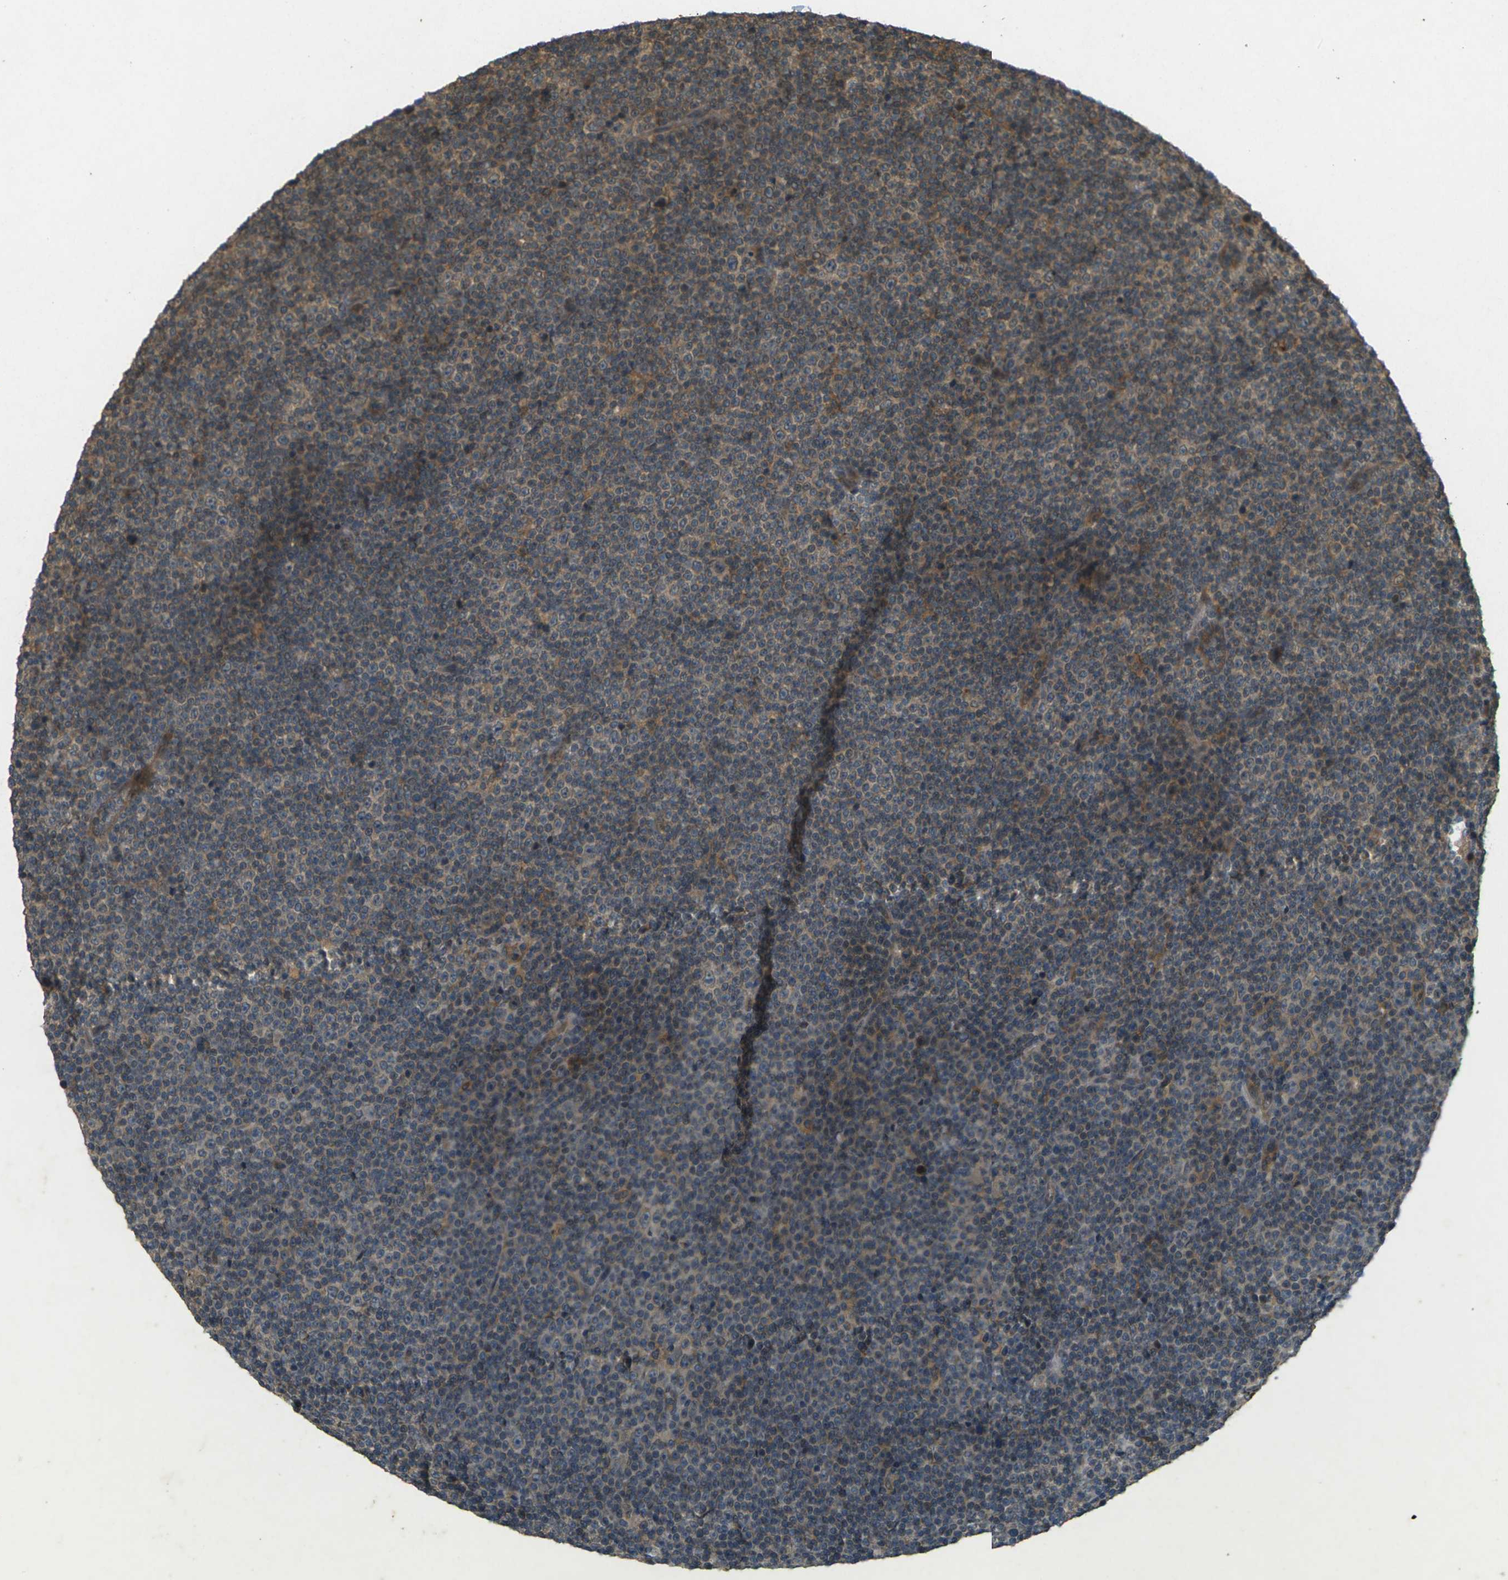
{"staining": {"intensity": "moderate", "quantity": ">75%", "location": "cytoplasmic/membranous"}, "tissue": "lymphoma", "cell_type": "Tumor cells", "image_type": "cancer", "snomed": [{"axis": "morphology", "description": "Malignant lymphoma, non-Hodgkin's type, Low grade"}, {"axis": "topography", "description": "Lymph node"}], "caption": "Malignant lymphoma, non-Hodgkin's type (low-grade) tissue exhibits moderate cytoplasmic/membranous staining in approximately >75% of tumor cells, visualized by immunohistochemistry.", "gene": "TAP1", "patient": {"sex": "female", "age": 67}}